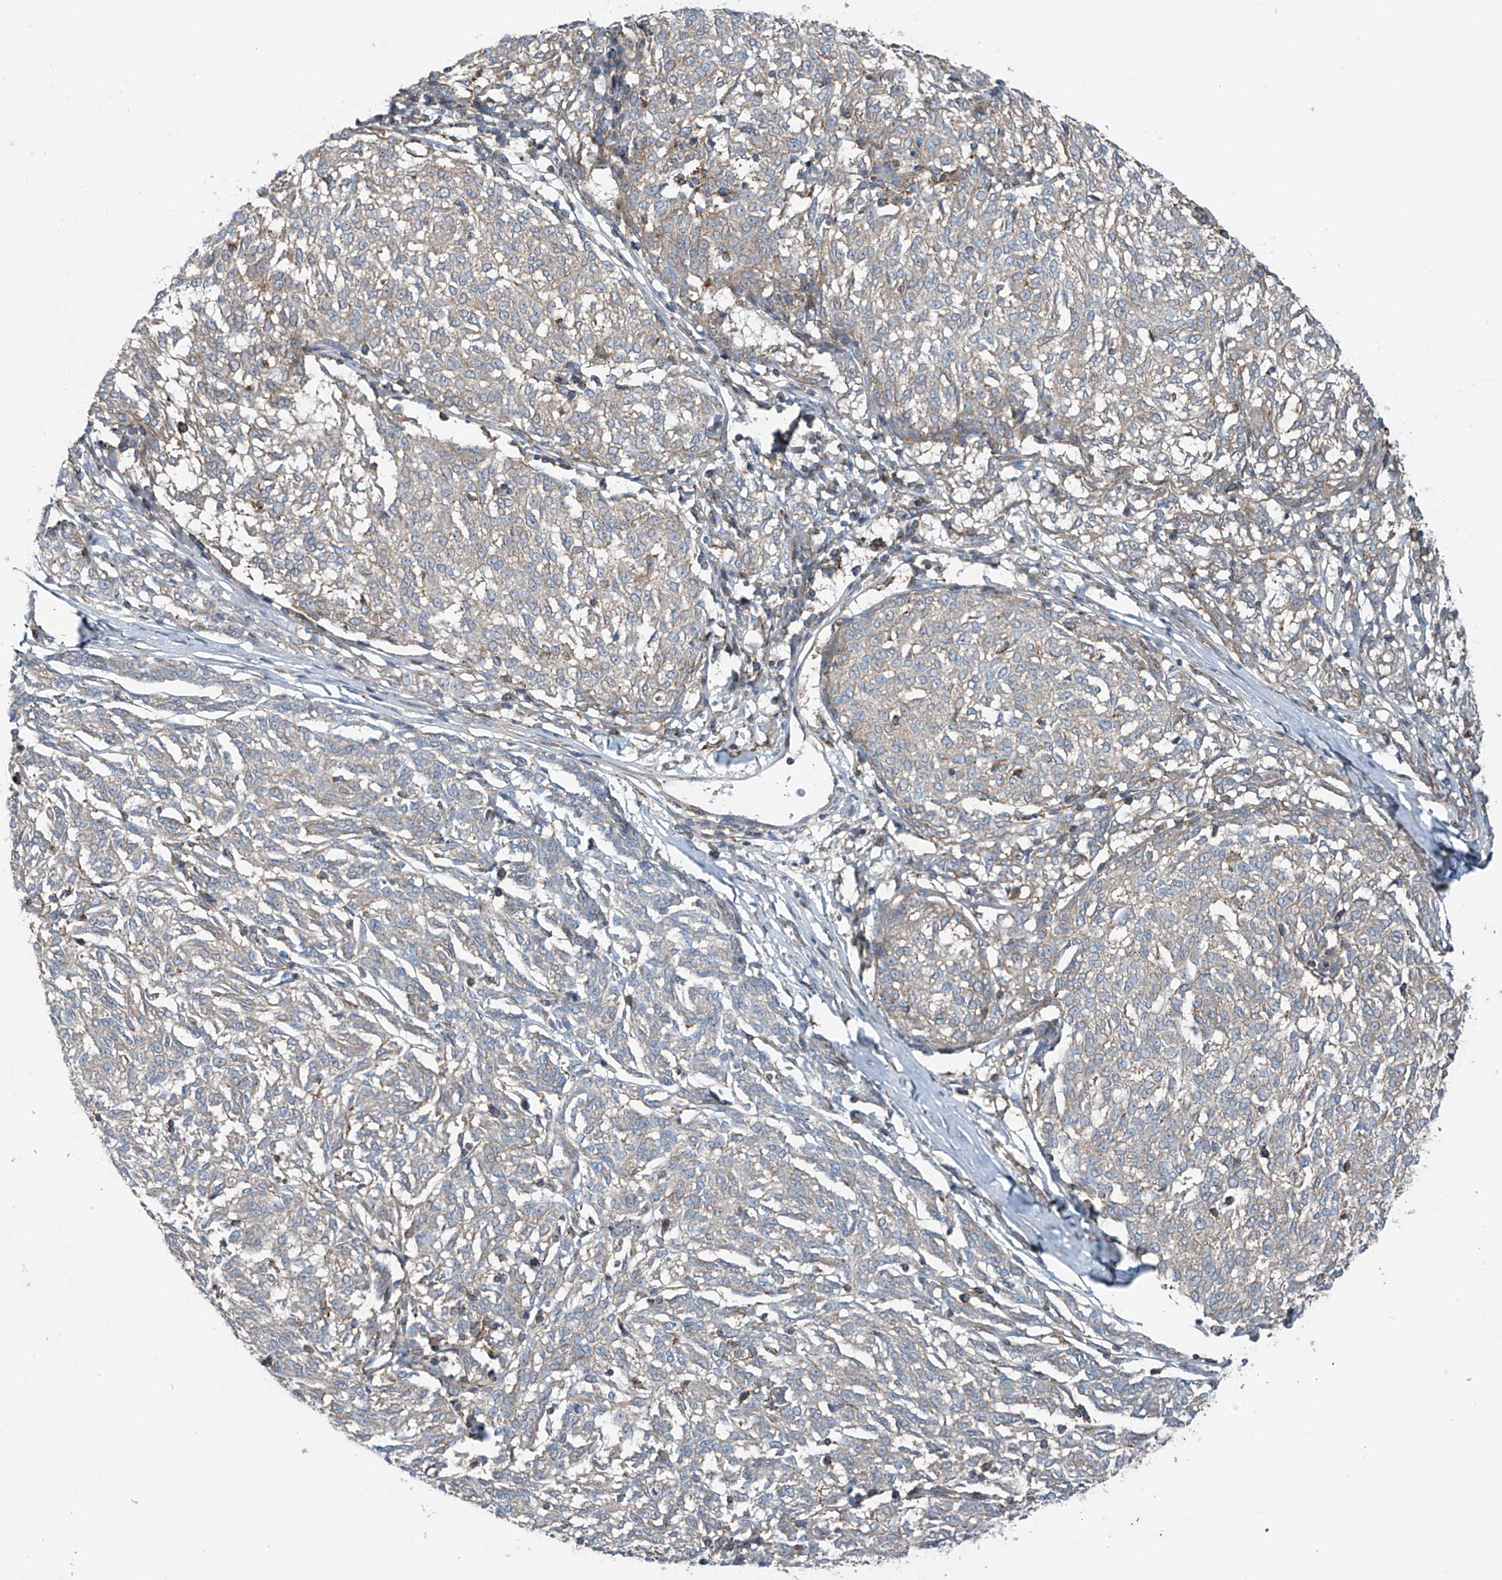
{"staining": {"intensity": "weak", "quantity": "<25%", "location": "cytoplasmic/membranous"}, "tissue": "melanoma", "cell_type": "Tumor cells", "image_type": "cancer", "snomed": [{"axis": "morphology", "description": "Malignant melanoma, NOS"}, {"axis": "topography", "description": "Skin"}], "caption": "A high-resolution histopathology image shows immunohistochemistry (IHC) staining of malignant melanoma, which displays no significant expression in tumor cells. Brightfield microscopy of IHC stained with DAB (brown) and hematoxylin (blue), captured at high magnification.", "gene": "SLC1A5", "patient": {"sex": "female", "age": 72}}